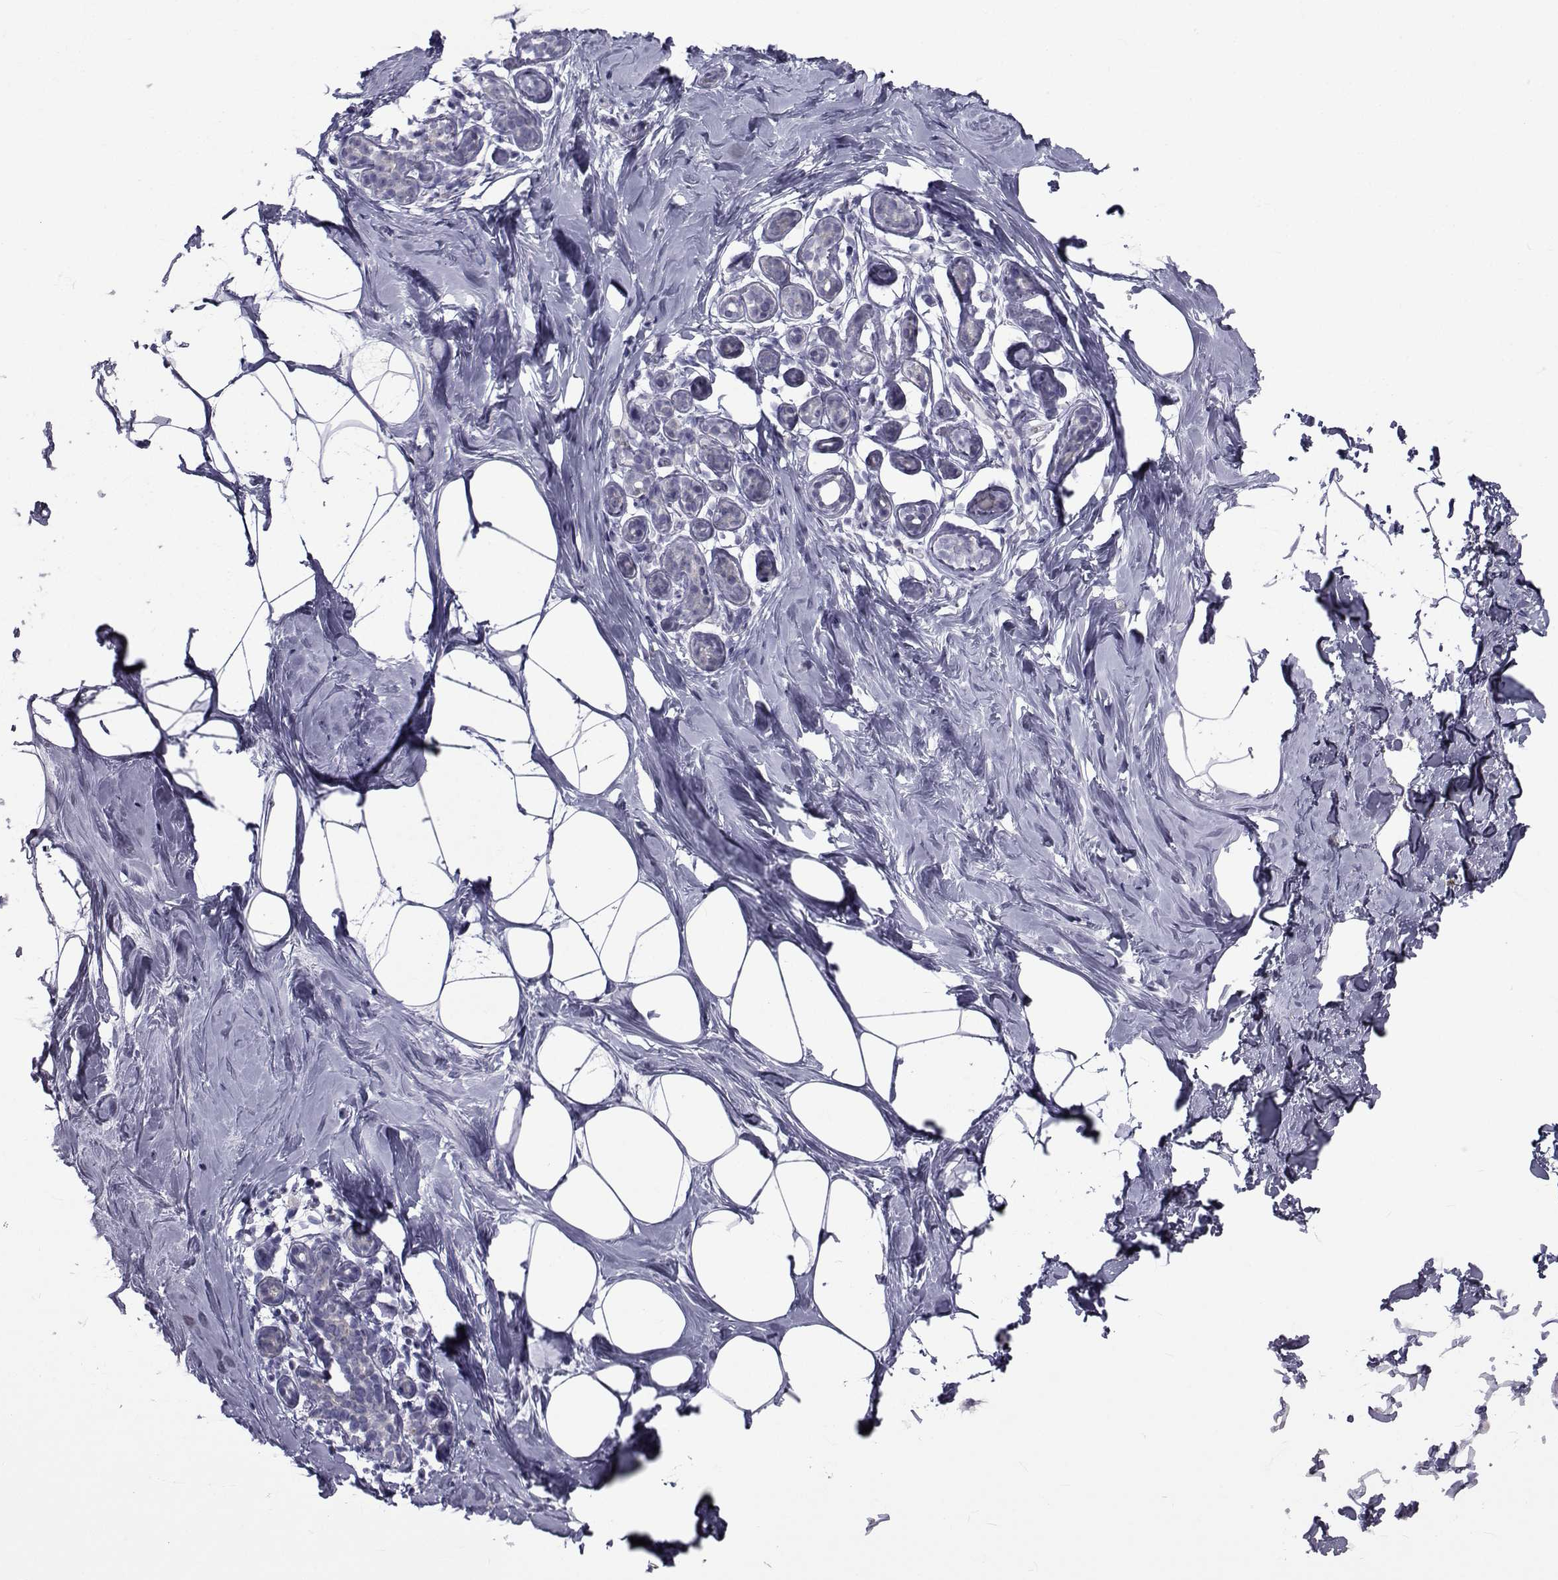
{"staining": {"intensity": "negative", "quantity": "none", "location": "none"}, "tissue": "breast", "cell_type": "Adipocytes", "image_type": "normal", "snomed": [{"axis": "morphology", "description": "Normal tissue, NOS"}, {"axis": "topography", "description": "Breast"}], "caption": "Histopathology image shows no protein staining in adipocytes of benign breast.", "gene": "FDXR", "patient": {"sex": "female", "age": 32}}